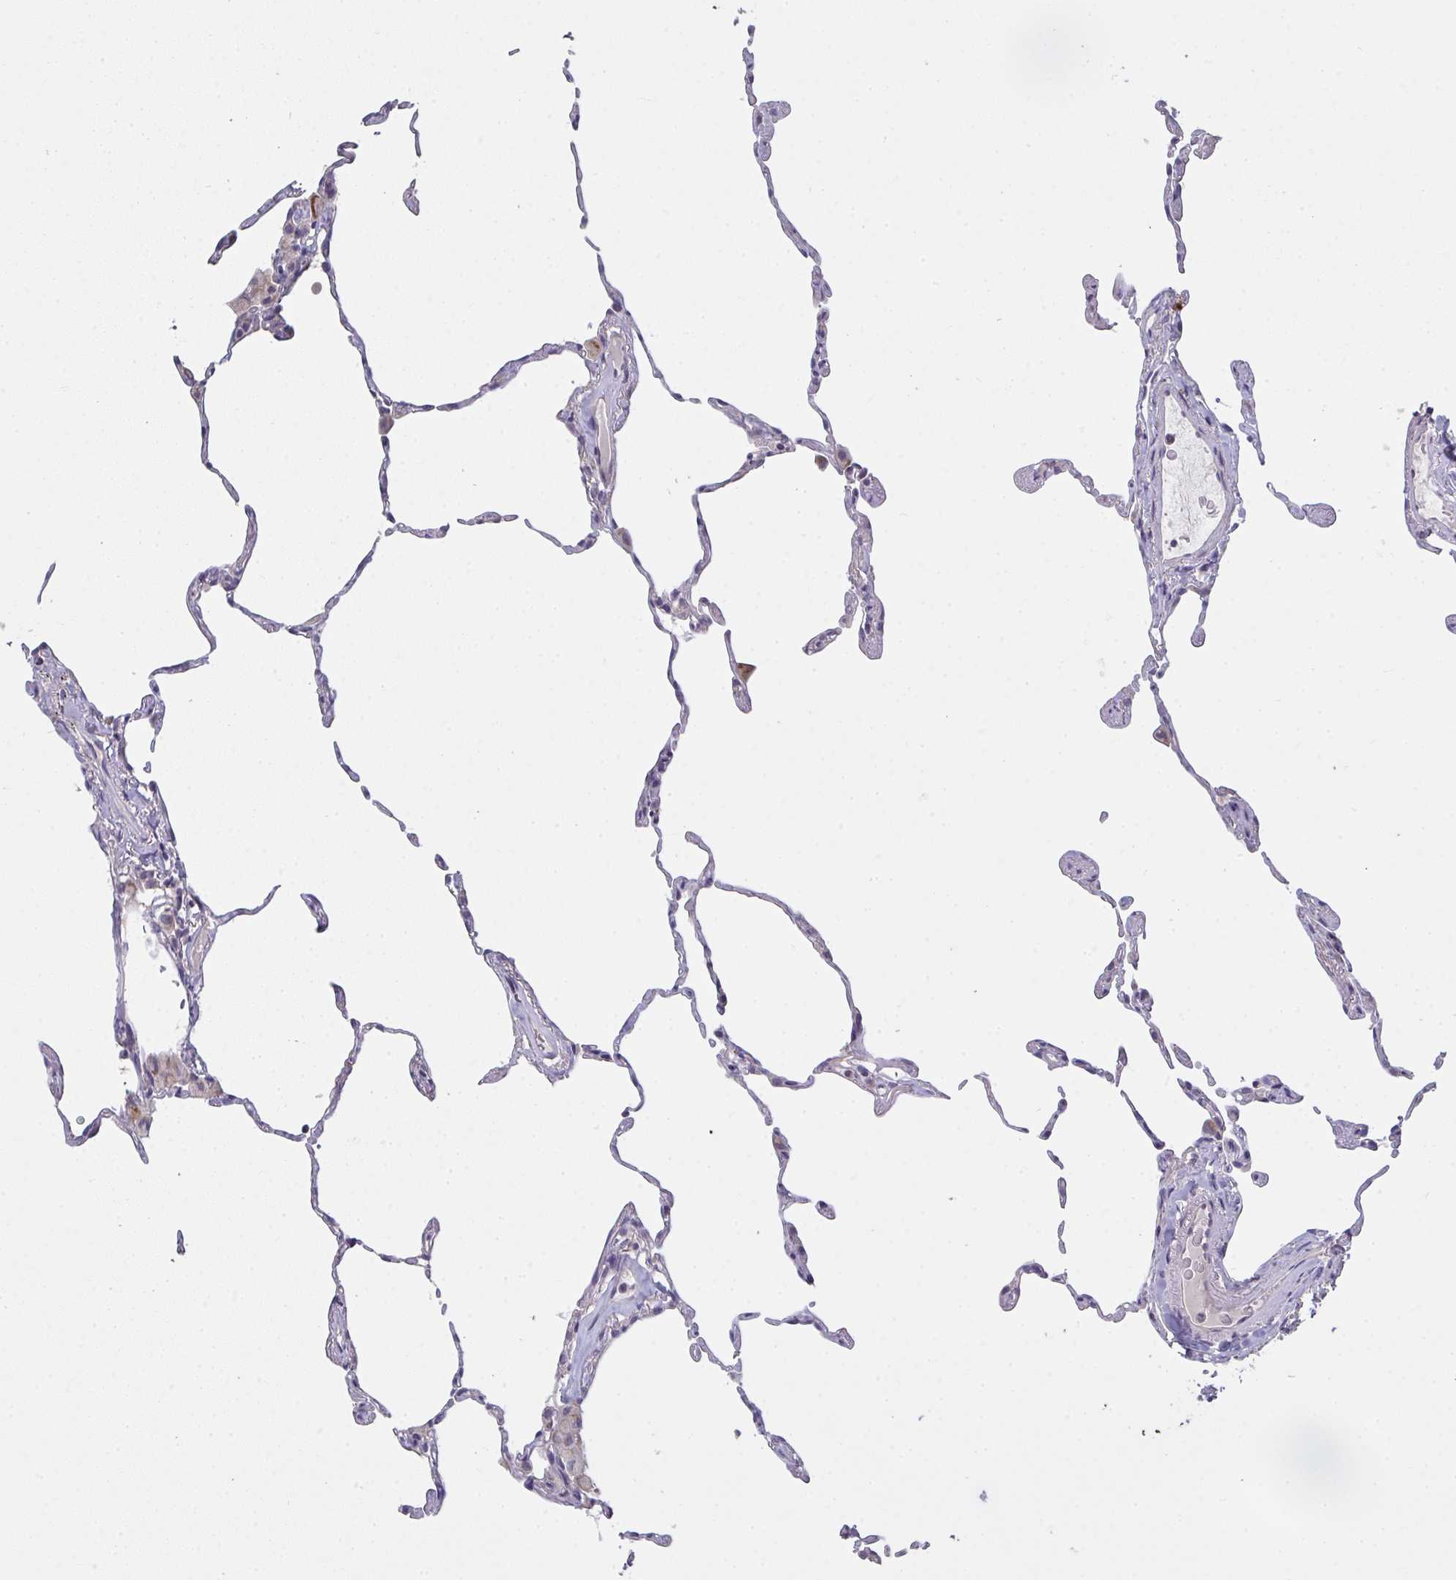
{"staining": {"intensity": "negative", "quantity": "none", "location": "none"}, "tissue": "lung", "cell_type": "Alveolar cells", "image_type": "normal", "snomed": [{"axis": "morphology", "description": "Normal tissue, NOS"}, {"axis": "topography", "description": "Lung"}], "caption": "This is an immunohistochemistry micrograph of unremarkable lung. There is no staining in alveolar cells.", "gene": "TMEM219", "patient": {"sex": "female", "age": 57}}